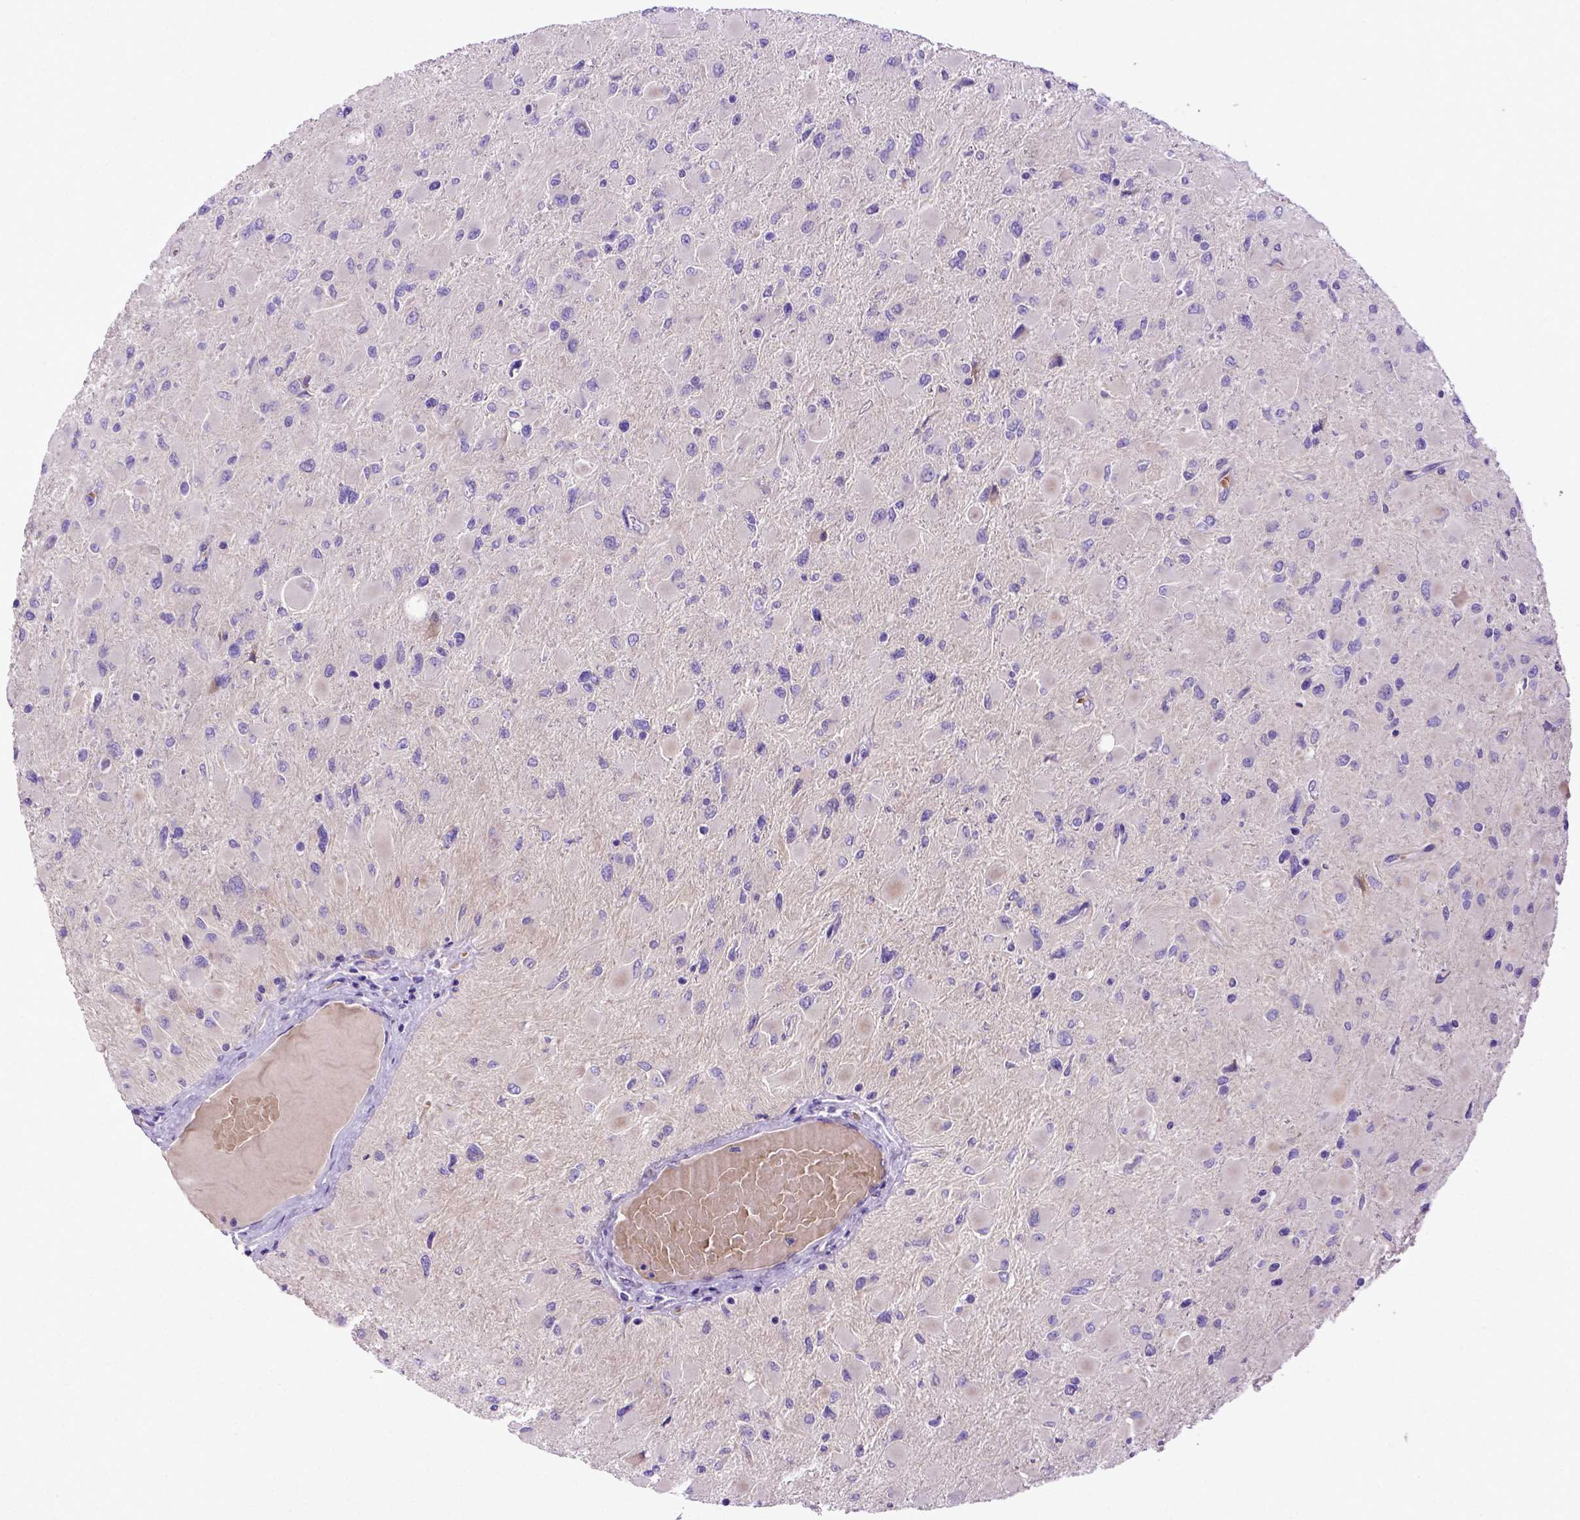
{"staining": {"intensity": "negative", "quantity": "none", "location": "none"}, "tissue": "glioma", "cell_type": "Tumor cells", "image_type": "cancer", "snomed": [{"axis": "morphology", "description": "Glioma, malignant, High grade"}, {"axis": "topography", "description": "Cerebral cortex"}], "caption": "Glioma was stained to show a protein in brown. There is no significant staining in tumor cells.", "gene": "ADAM12", "patient": {"sex": "female", "age": 36}}